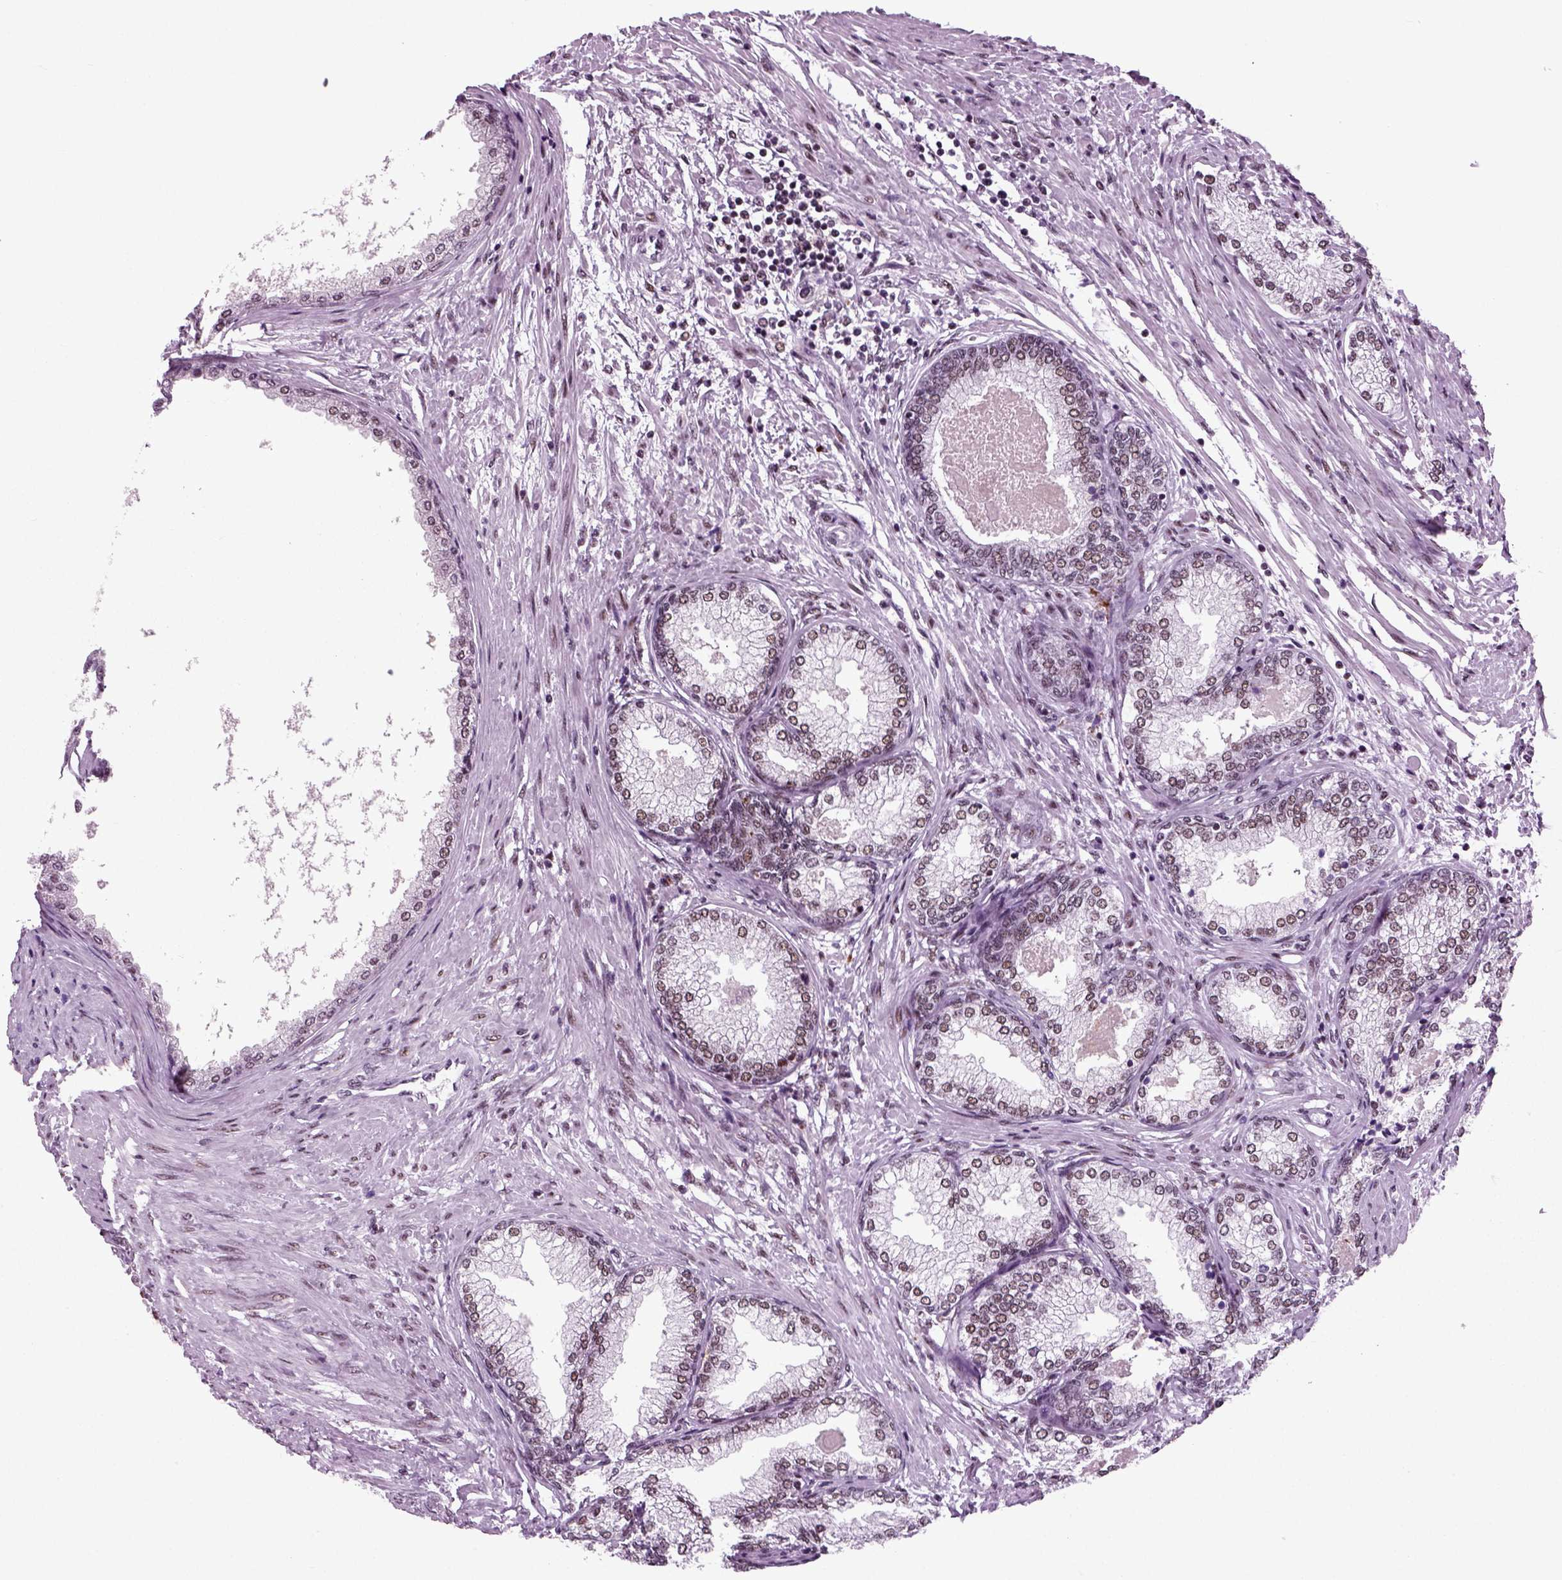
{"staining": {"intensity": "weak", "quantity": "25%-75%", "location": "nuclear"}, "tissue": "prostate", "cell_type": "Glandular cells", "image_type": "normal", "snomed": [{"axis": "morphology", "description": "Normal tissue, NOS"}, {"axis": "topography", "description": "Prostate"}], "caption": "Unremarkable prostate was stained to show a protein in brown. There is low levels of weak nuclear staining in about 25%-75% of glandular cells.", "gene": "RCOR3", "patient": {"sex": "male", "age": 72}}